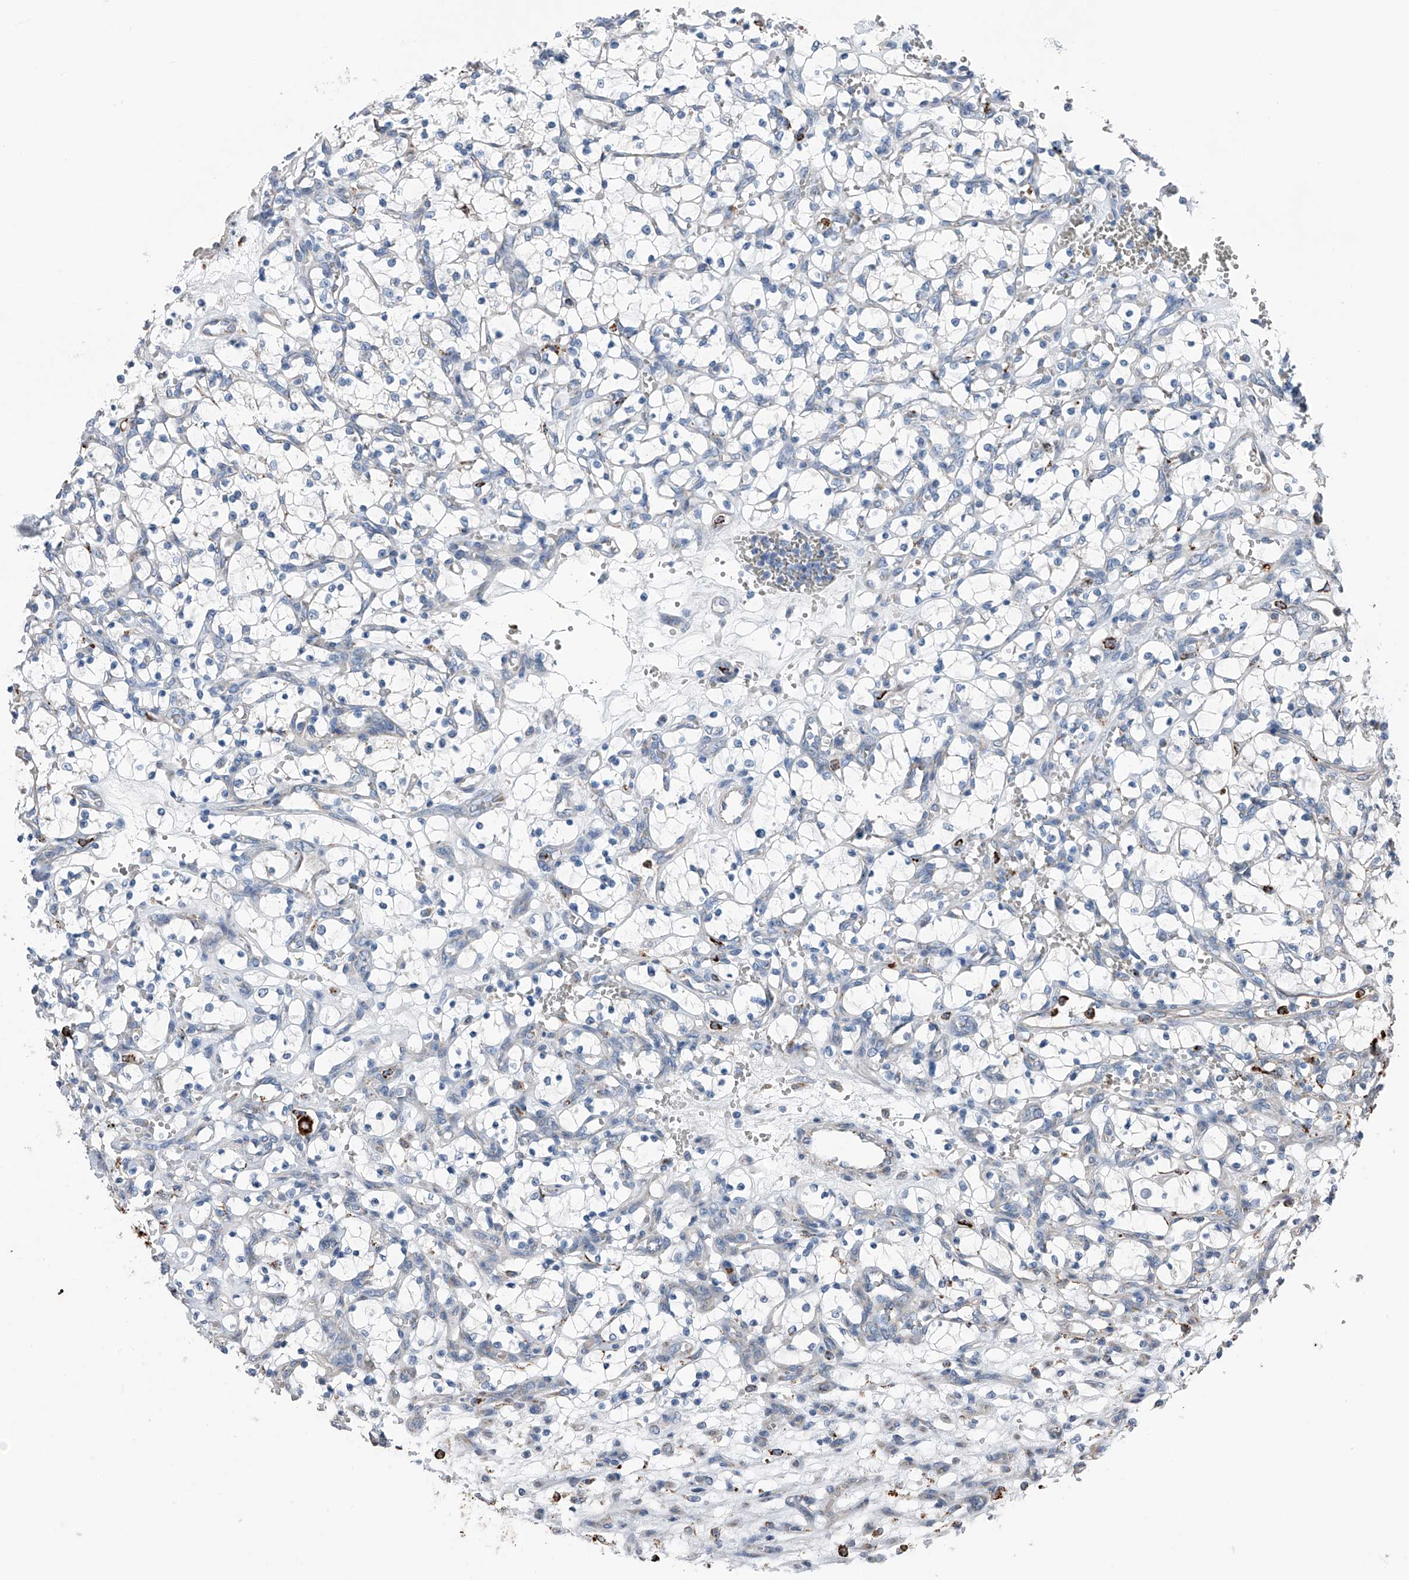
{"staining": {"intensity": "negative", "quantity": "none", "location": "none"}, "tissue": "renal cancer", "cell_type": "Tumor cells", "image_type": "cancer", "snomed": [{"axis": "morphology", "description": "Adenocarcinoma, NOS"}, {"axis": "topography", "description": "Kidney"}], "caption": "Immunohistochemical staining of renal cancer (adenocarcinoma) reveals no significant positivity in tumor cells.", "gene": "ZNF772", "patient": {"sex": "female", "age": 69}}